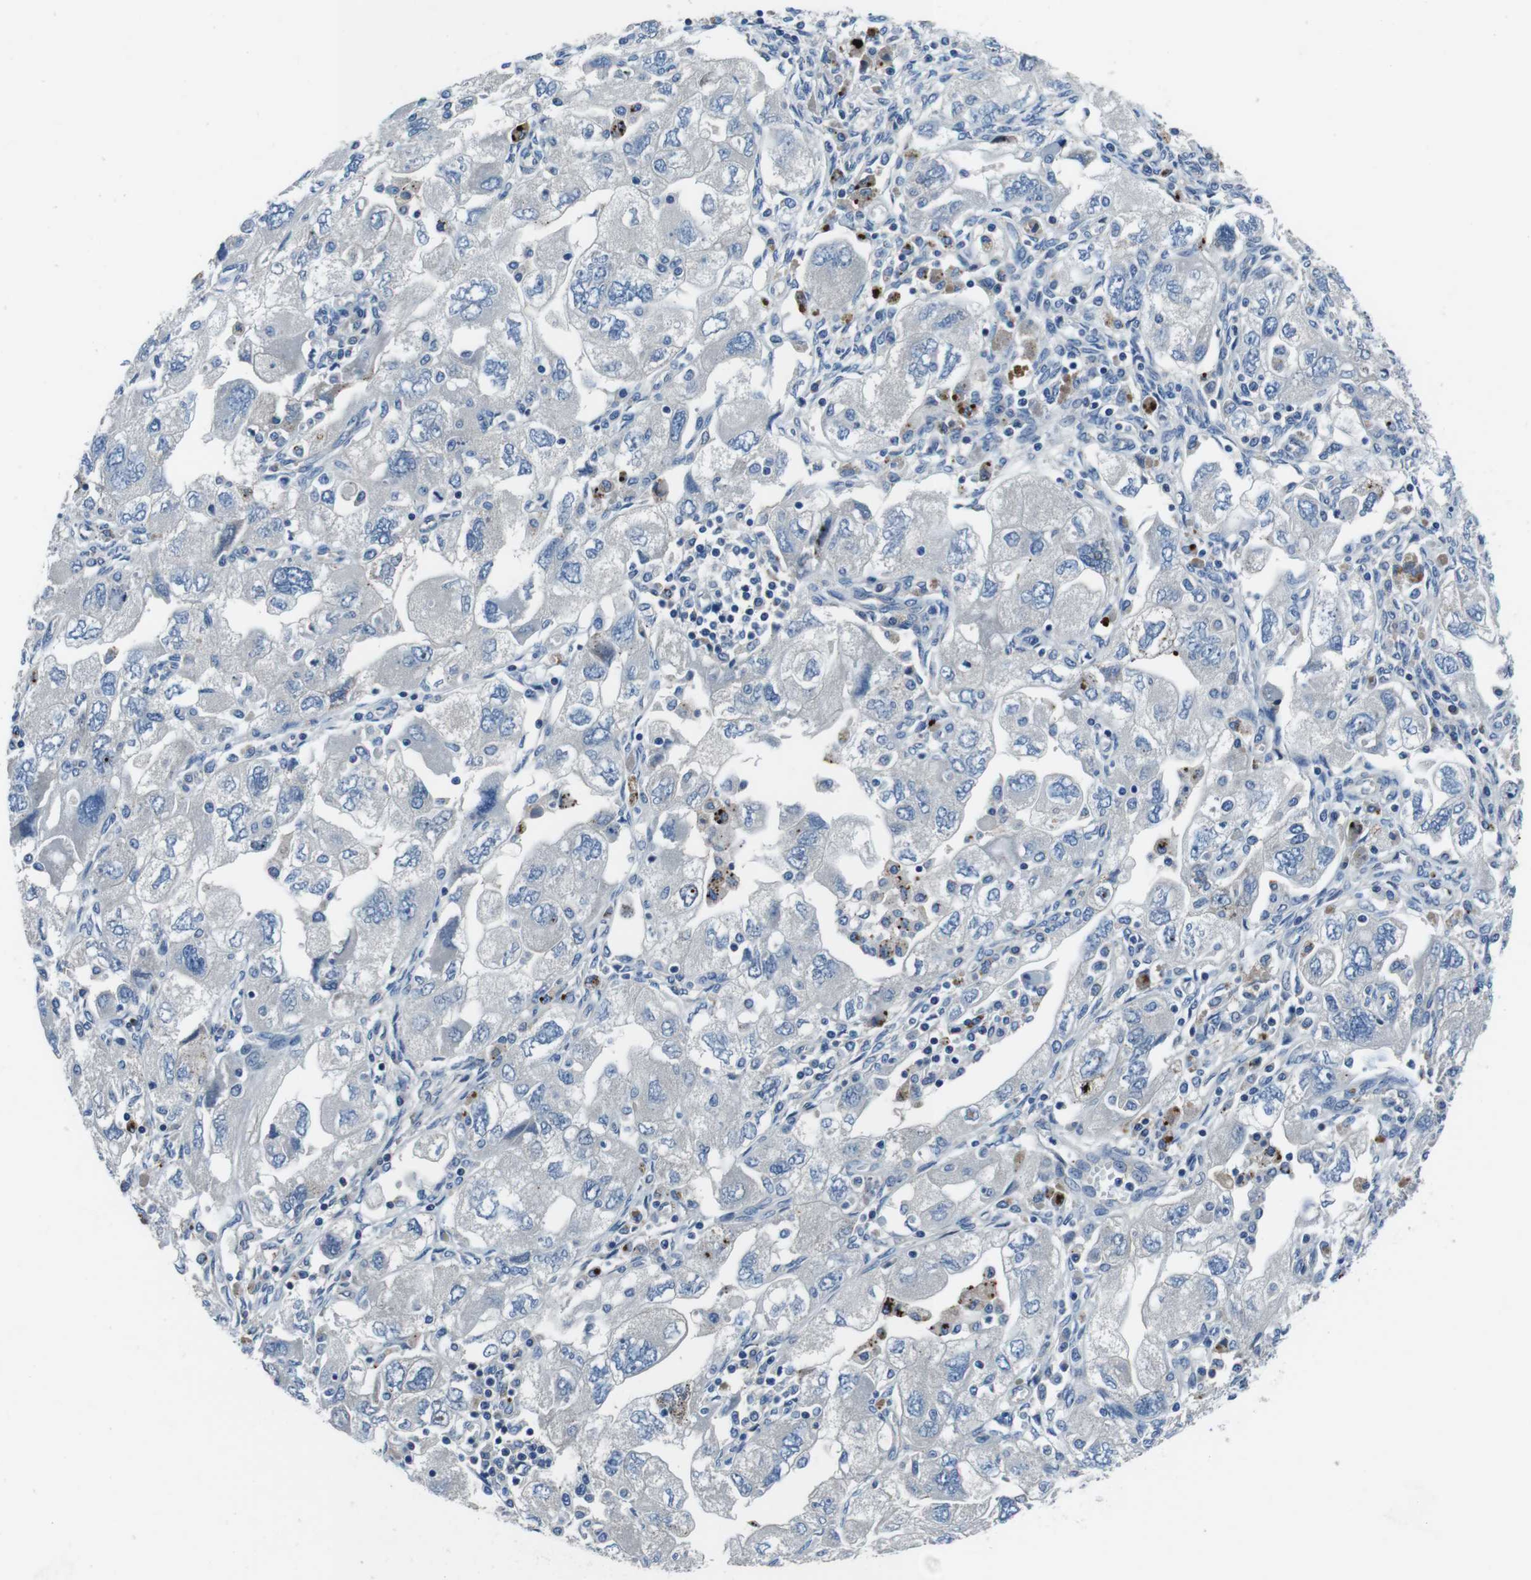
{"staining": {"intensity": "negative", "quantity": "none", "location": "none"}, "tissue": "ovarian cancer", "cell_type": "Tumor cells", "image_type": "cancer", "snomed": [{"axis": "morphology", "description": "Carcinoma, NOS"}, {"axis": "morphology", "description": "Cystadenocarcinoma, serous, NOS"}, {"axis": "topography", "description": "Ovary"}], "caption": "DAB immunohistochemical staining of human ovarian serous cystadenocarcinoma reveals no significant positivity in tumor cells.", "gene": "TULP3", "patient": {"sex": "female", "age": 69}}